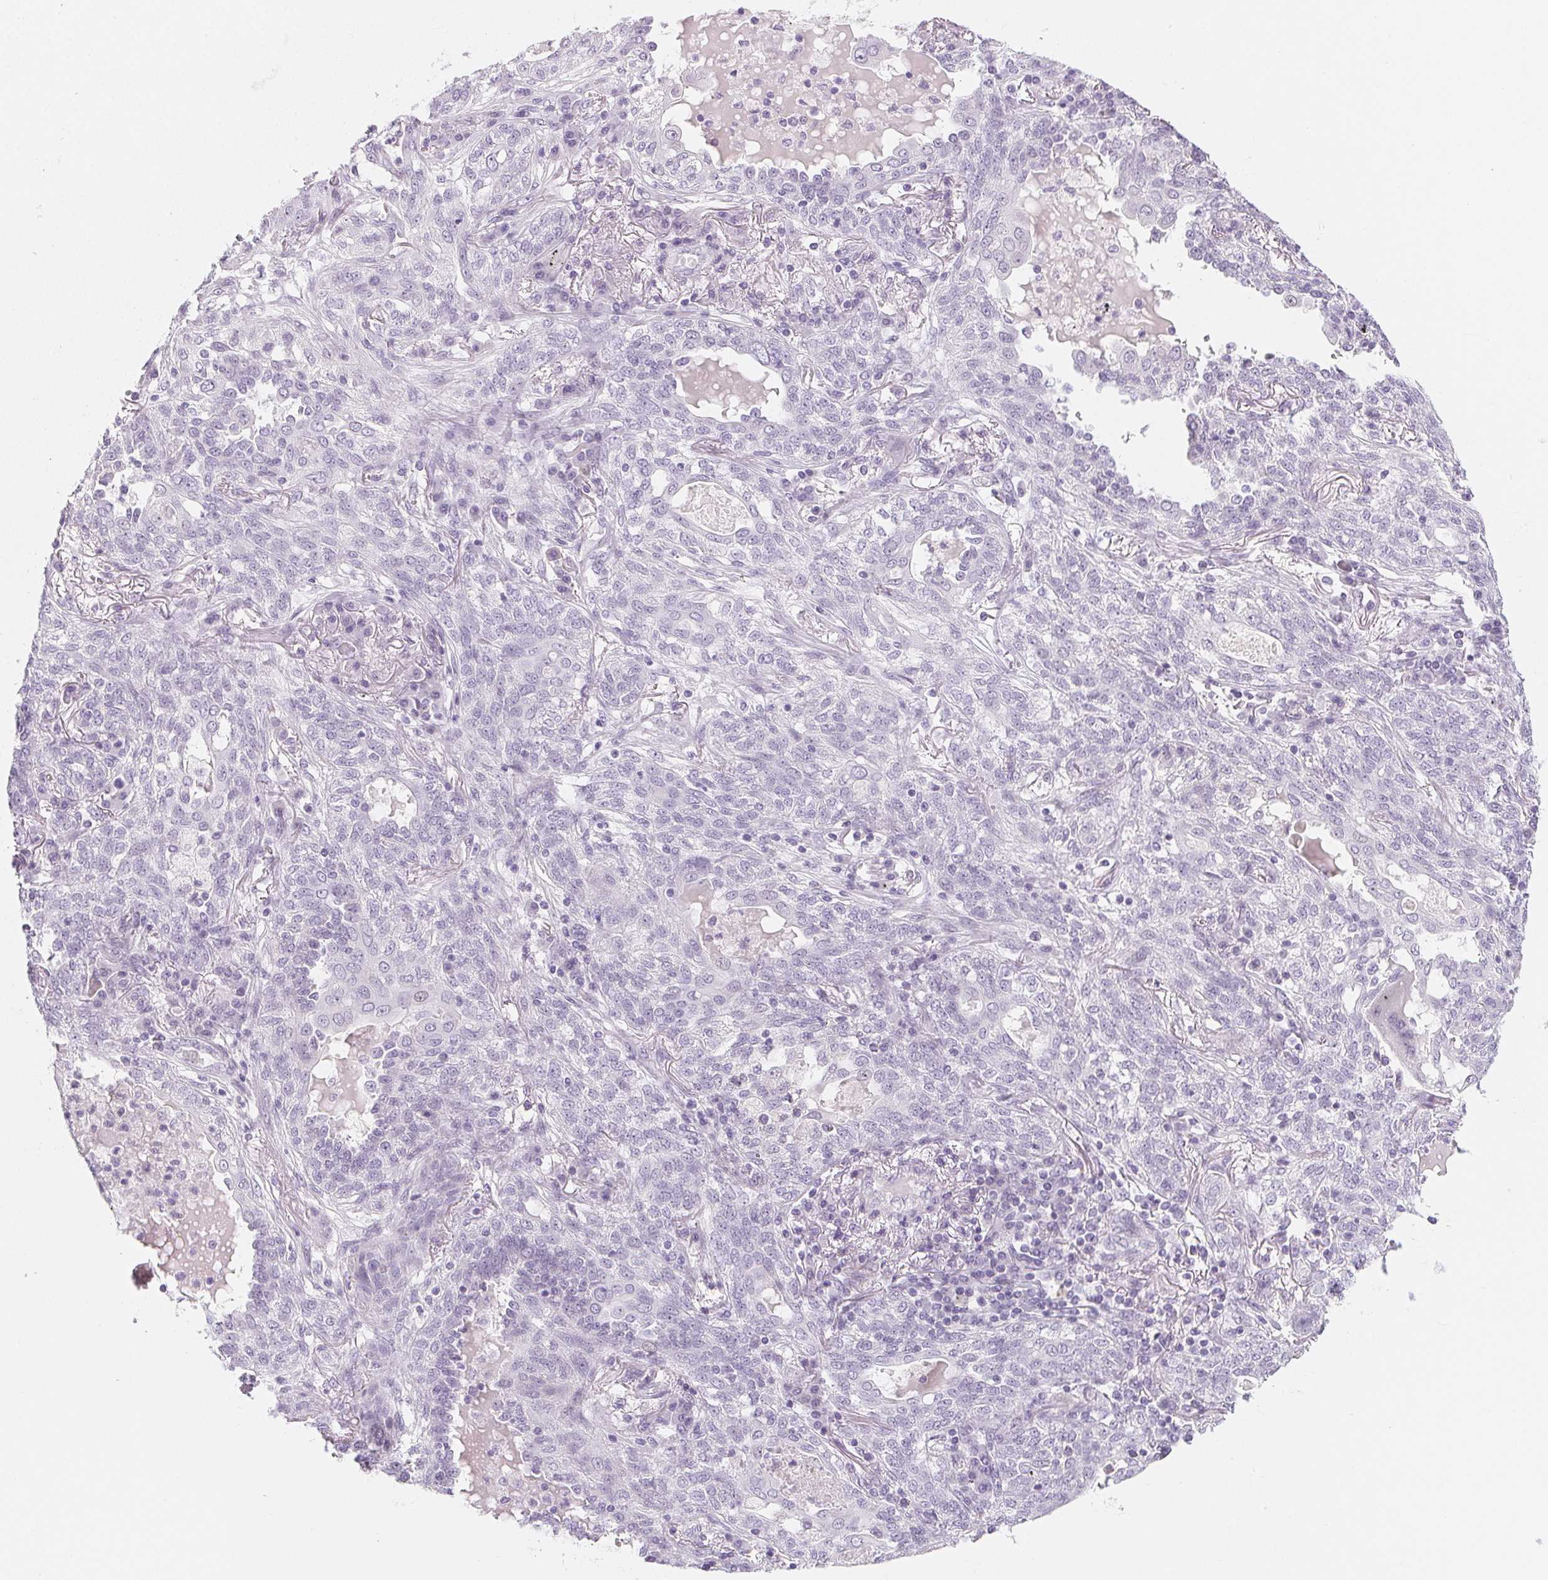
{"staining": {"intensity": "negative", "quantity": "none", "location": "none"}, "tissue": "lung cancer", "cell_type": "Tumor cells", "image_type": "cancer", "snomed": [{"axis": "morphology", "description": "Squamous cell carcinoma, NOS"}, {"axis": "topography", "description": "Lung"}], "caption": "A high-resolution micrograph shows immunohistochemistry staining of lung squamous cell carcinoma, which shows no significant expression in tumor cells.", "gene": "SH3GL2", "patient": {"sex": "female", "age": 70}}